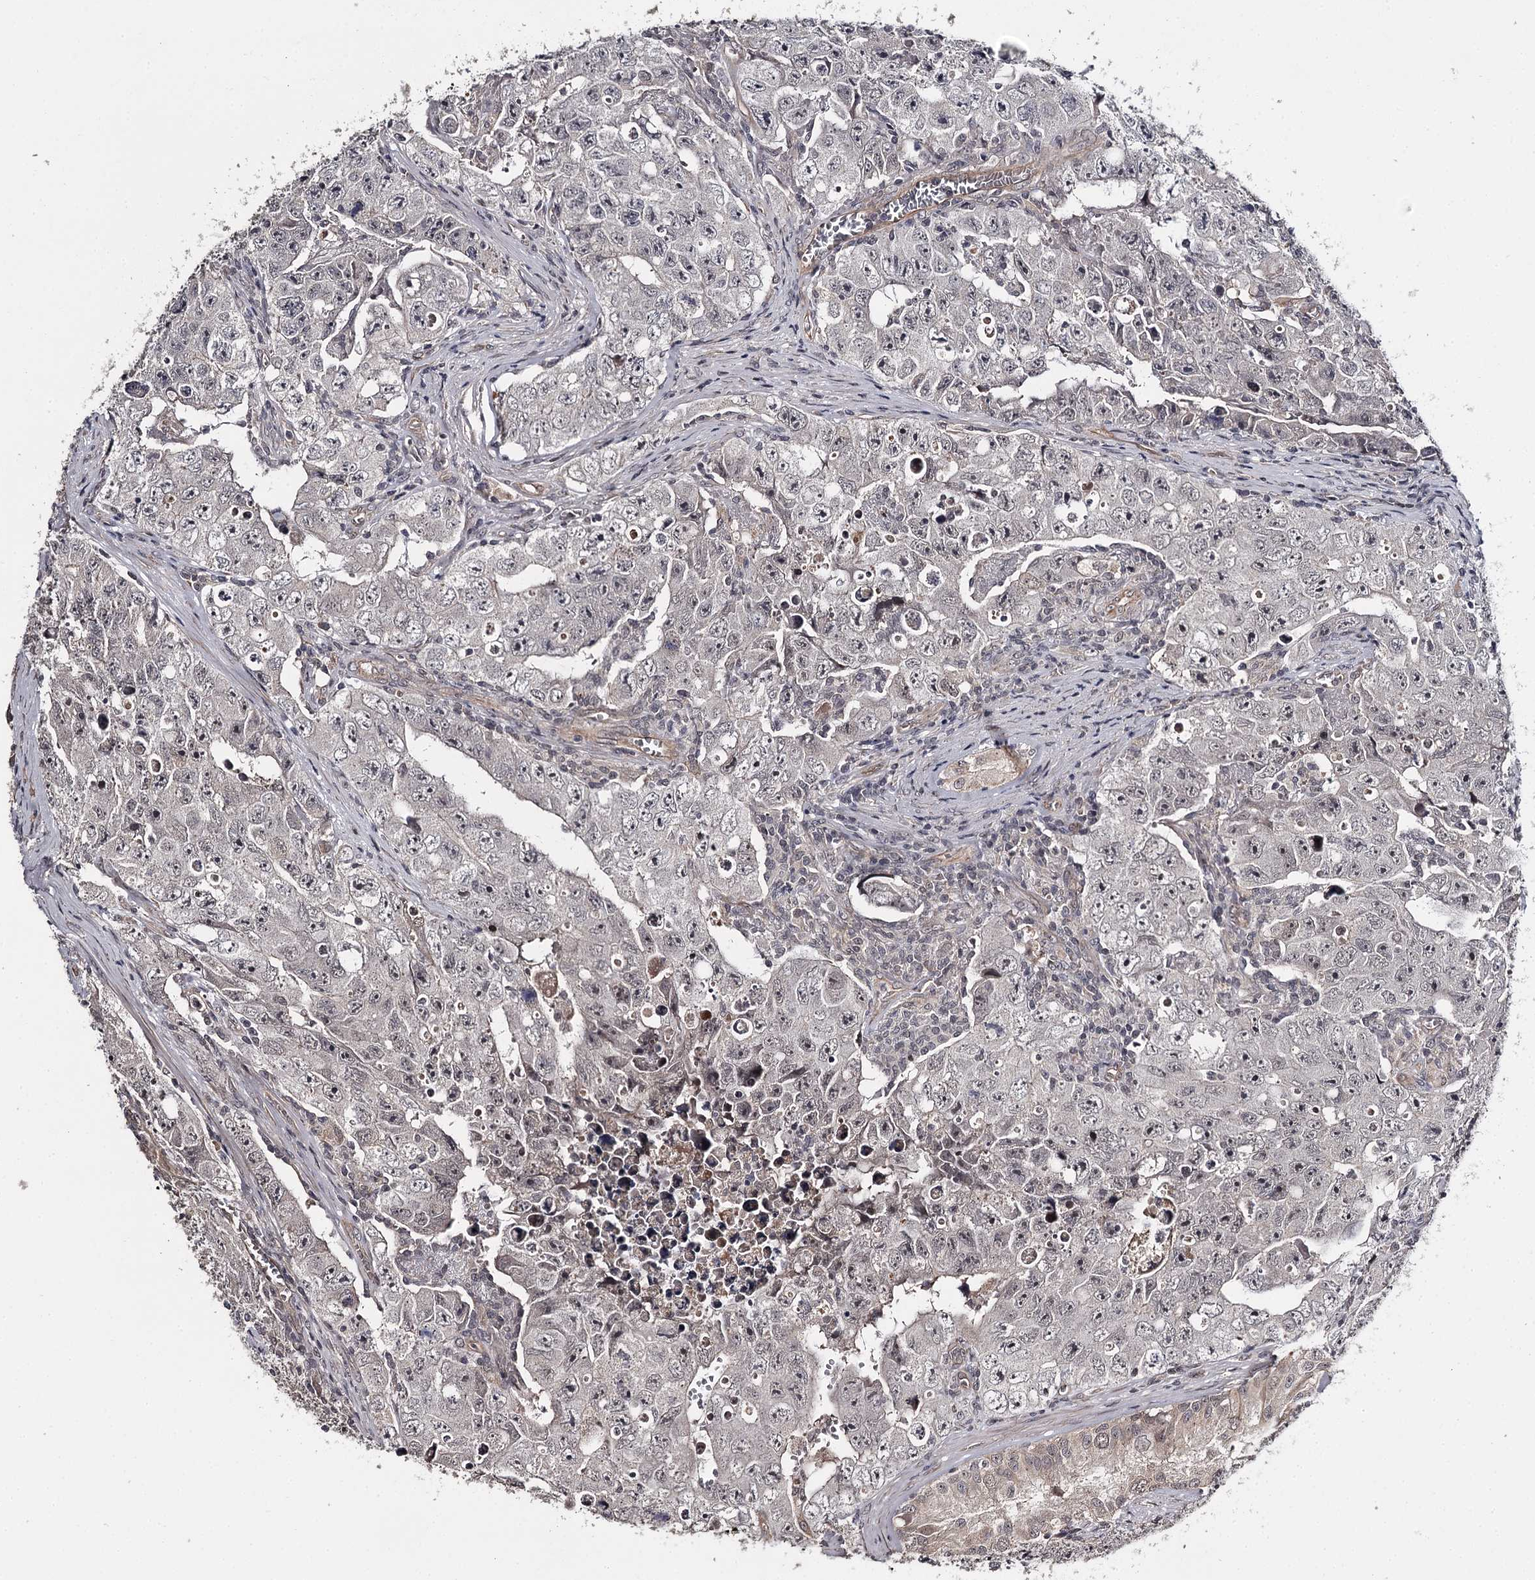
{"staining": {"intensity": "negative", "quantity": "none", "location": "none"}, "tissue": "testis cancer", "cell_type": "Tumor cells", "image_type": "cancer", "snomed": [{"axis": "morphology", "description": "Carcinoma, Embryonal, NOS"}, {"axis": "topography", "description": "Testis"}], "caption": "This is an immunohistochemistry photomicrograph of embryonal carcinoma (testis). There is no expression in tumor cells.", "gene": "CWF19L2", "patient": {"sex": "male", "age": 17}}